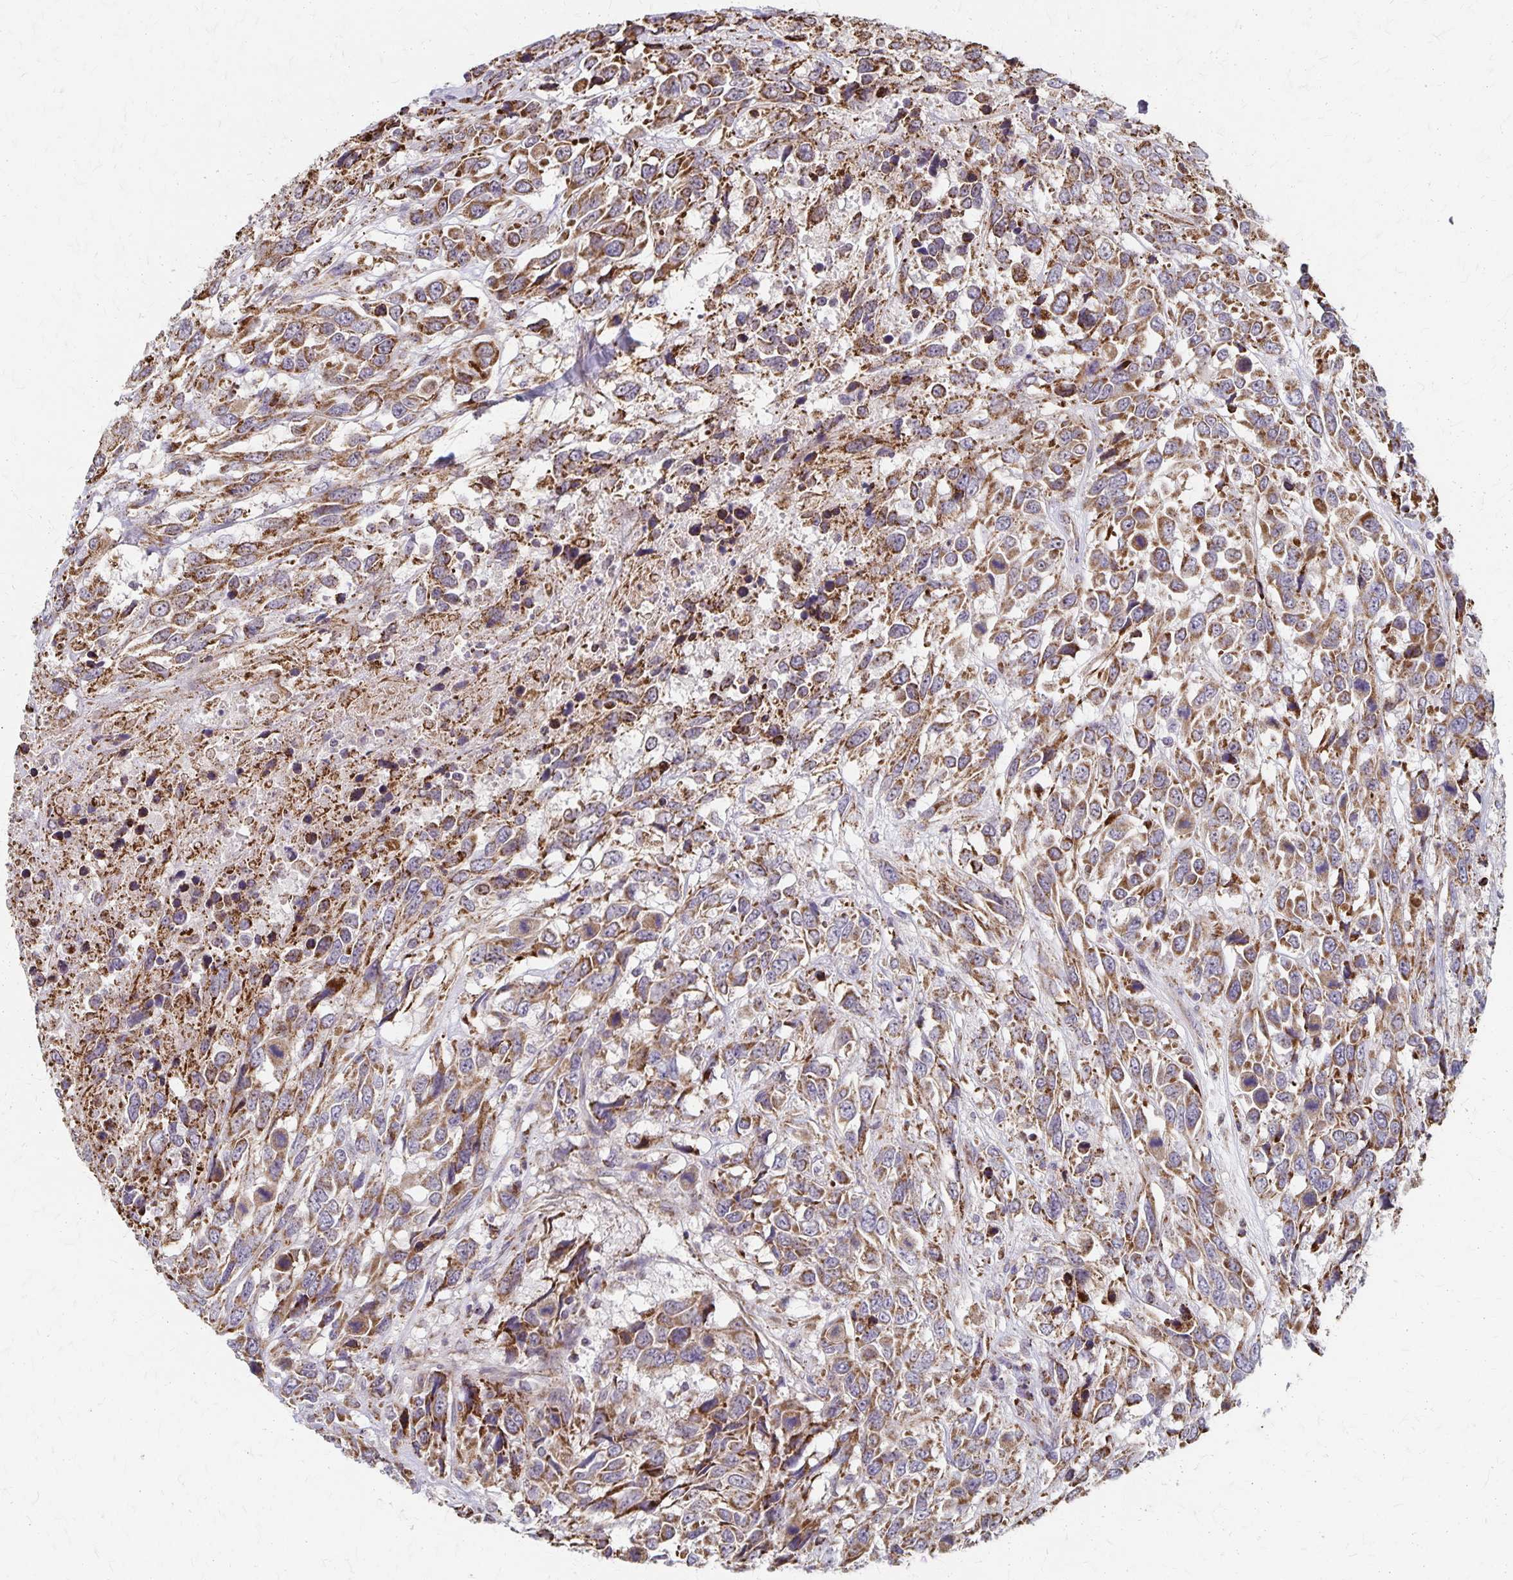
{"staining": {"intensity": "strong", "quantity": ">75%", "location": "cytoplasmic/membranous"}, "tissue": "urothelial cancer", "cell_type": "Tumor cells", "image_type": "cancer", "snomed": [{"axis": "morphology", "description": "Urothelial carcinoma, High grade"}, {"axis": "topography", "description": "Urinary bladder"}], "caption": "Urothelial cancer stained with a protein marker displays strong staining in tumor cells.", "gene": "DYRK4", "patient": {"sex": "female", "age": 70}}